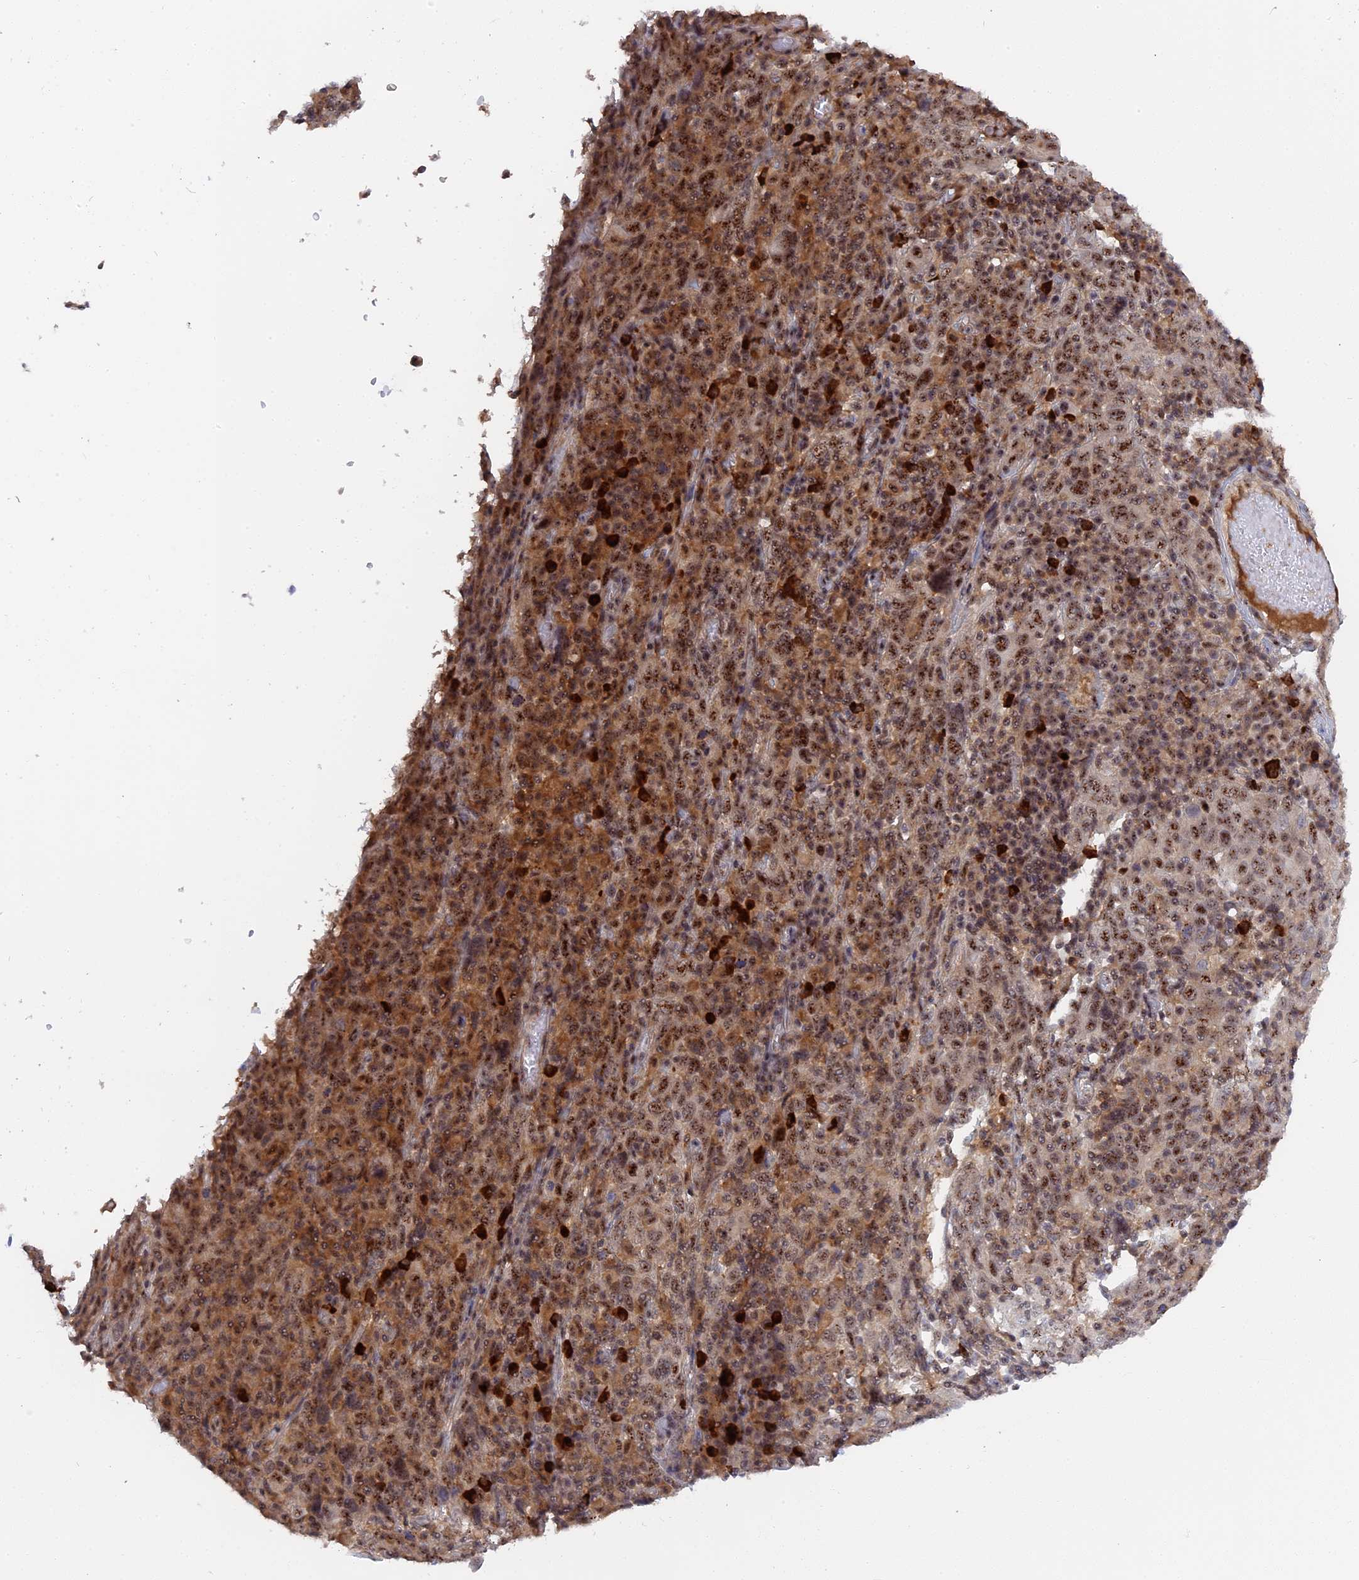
{"staining": {"intensity": "moderate", "quantity": ">75%", "location": "cytoplasmic/membranous,nuclear"}, "tissue": "cervical cancer", "cell_type": "Tumor cells", "image_type": "cancer", "snomed": [{"axis": "morphology", "description": "Squamous cell carcinoma, NOS"}, {"axis": "topography", "description": "Cervix"}], "caption": "Moderate cytoplasmic/membranous and nuclear staining is appreciated in about >75% of tumor cells in squamous cell carcinoma (cervical).", "gene": "TAB1", "patient": {"sex": "female", "age": 46}}